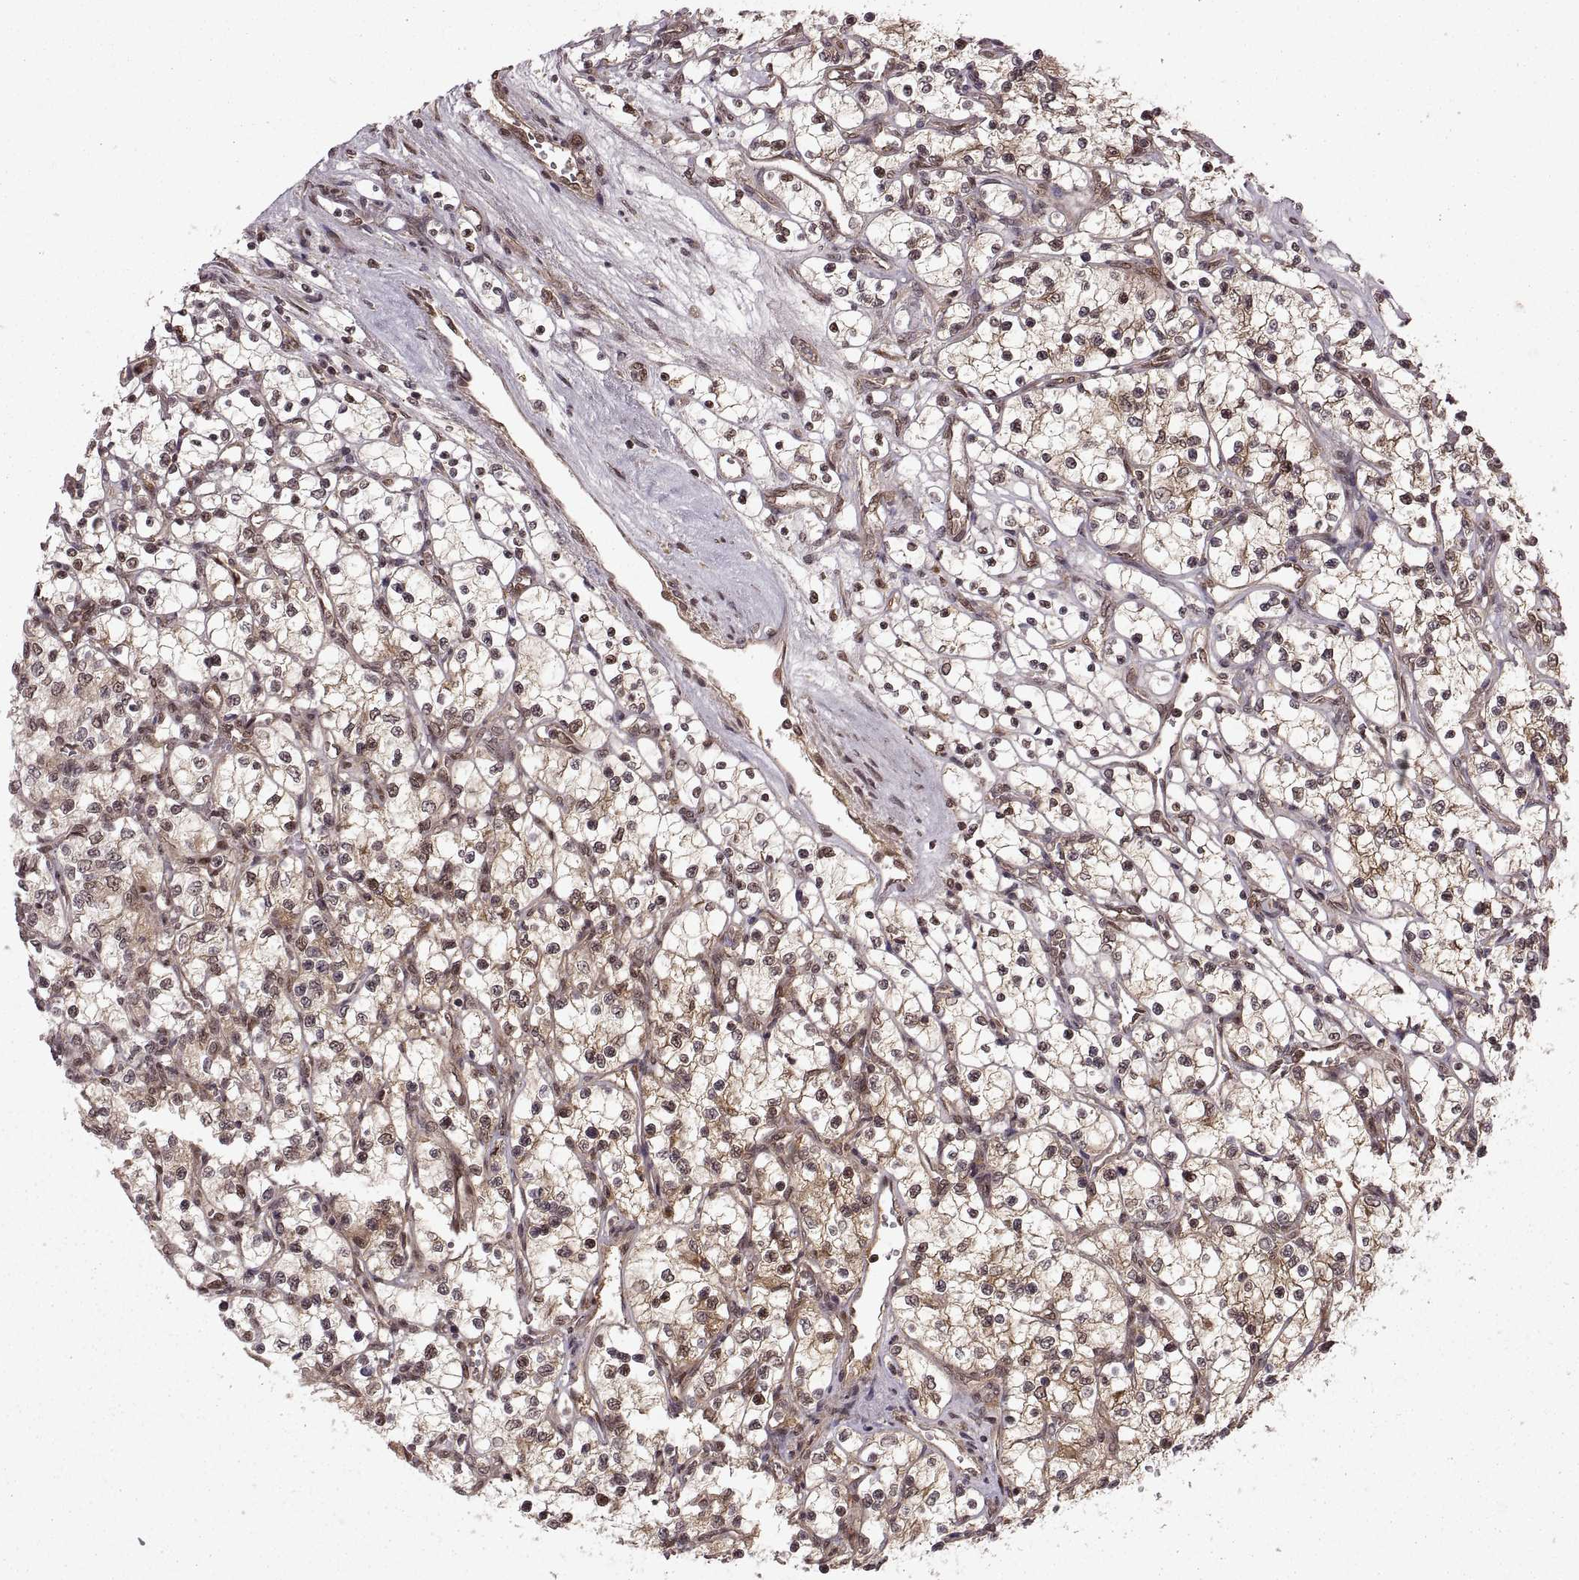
{"staining": {"intensity": "moderate", "quantity": ">75%", "location": "cytoplasmic/membranous,nuclear"}, "tissue": "renal cancer", "cell_type": "Tumor cells", "image_type": "cancer", "snomed": [{"axis": "morphology", "description": "Adenocarcinoma, NOS"}, {"axis": "topography", "description": "Kidney"}], "caption": "A histopathology image of renal adenocarcinoma stained for a protein shows moderate cytoplasmic/membranous and nuclear brown staining in tumor cells.", "gene": "DEDD", "patient": {"sex": "female", "age": 69}}